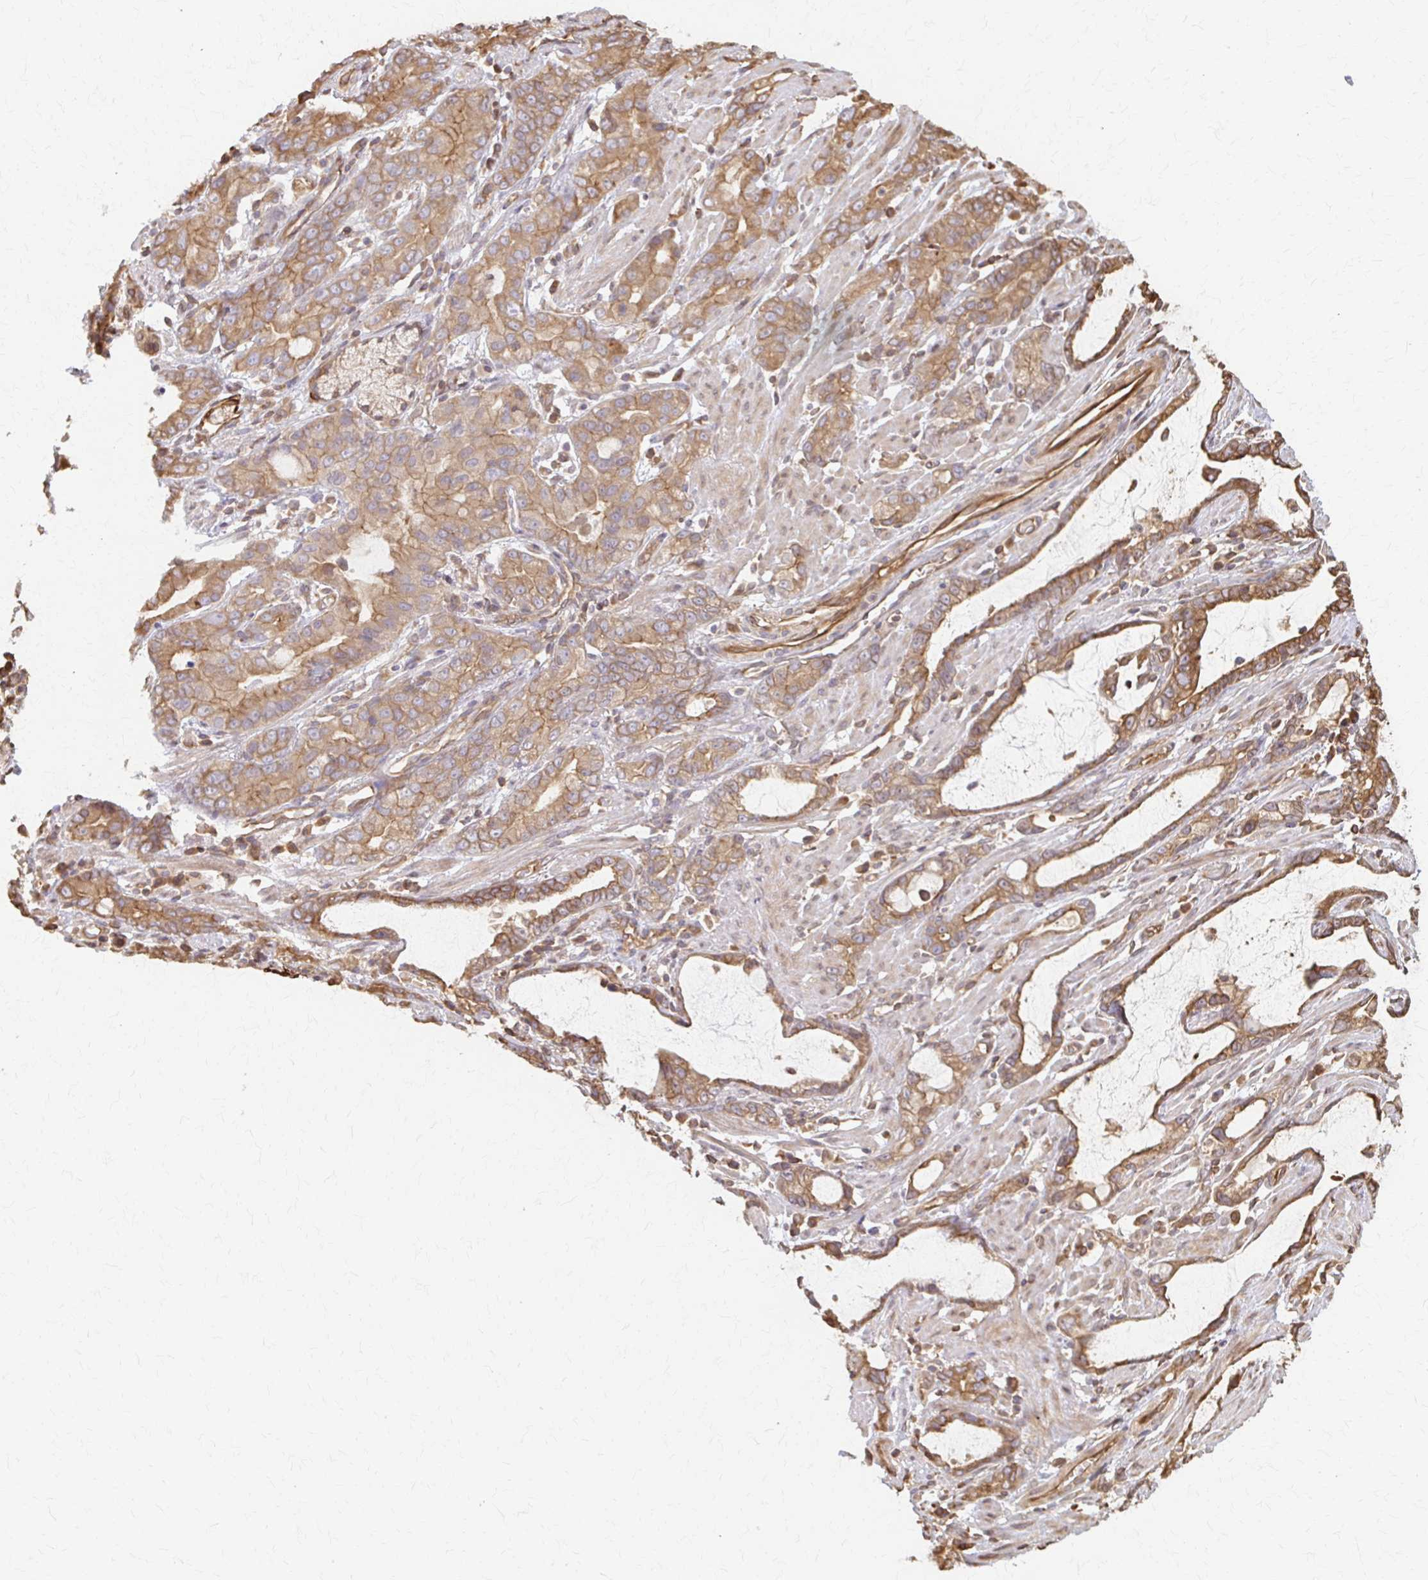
{"staining": {"intensity": "moderate", "quantity": ">75%", "location": "cytoplasmic/membranous"}, "tissue": "stomach cancer", "cell_type": "Tumor cells", "image_type": "cancer", "snomed": [{"axis": "morphology", "description": "Adenocarcinoma, NOS"}, {"axis": "topography", "description": "Stomach"}], "caption": "The immunohistochemical stain highlights moderate cytoplasmic/membranous staining in tumor cells of stomach cancer (adenocarcinoma) tissue. (Stains: DAB in brown, nuclei in blue, Microscopy: brightfield microscopy at high magnification).", "gene": "ARHGAP35", "patient": {"sex": "male", "age": 55}}